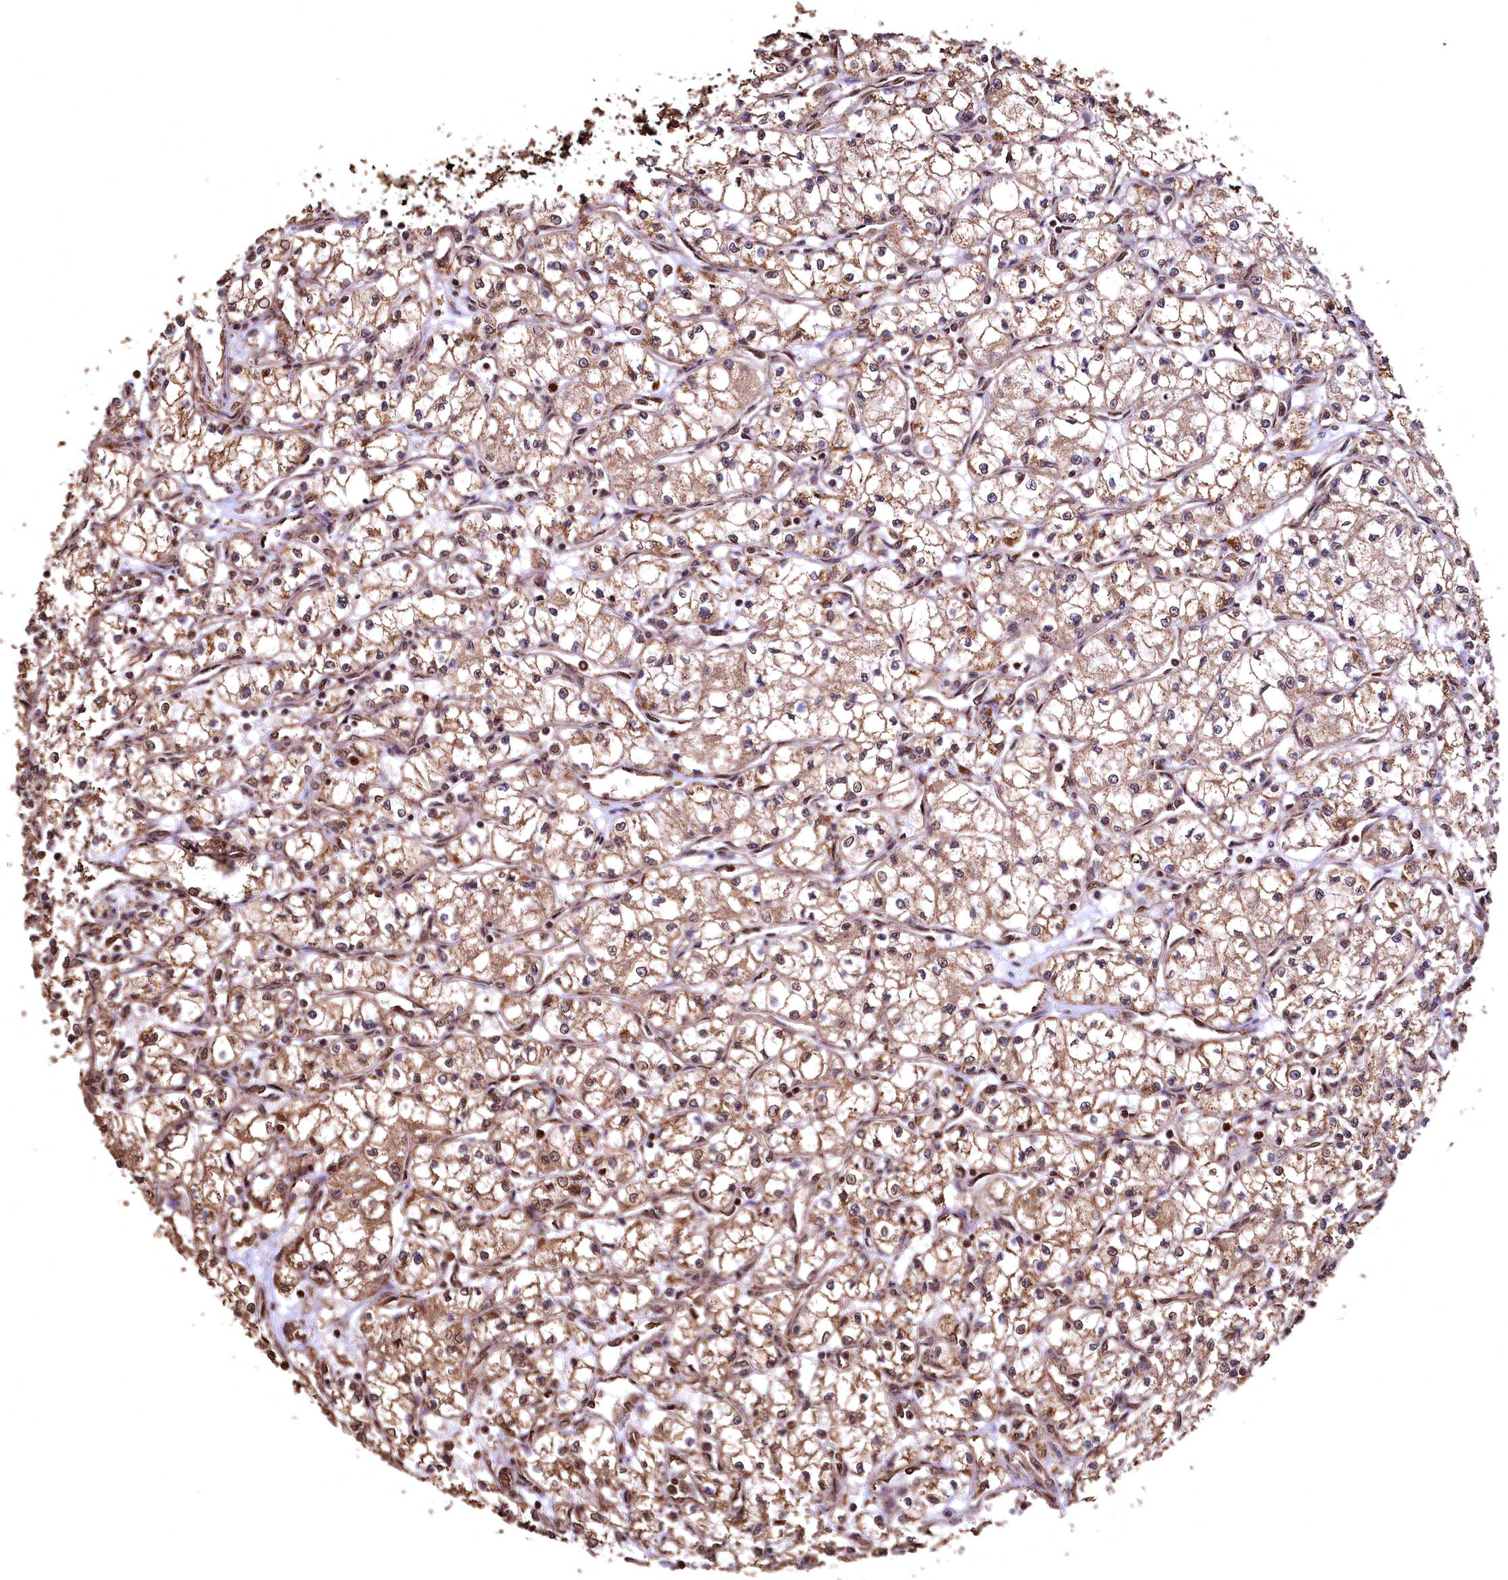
{"staining": {"intensity": "weak", "quantity": ">75%", "location": "cytoplasmic/membranous,nuclear"}, "tissue": "renal cancer", "cell_type": "Tumor cells", "image_type": "cancer", "snomed": [{"axis": "morphology", "description": "Adenocarcinoma, NOS"}, {"axis": "topography", "description": "Kidney"}], "caption": "Renal cancer stained with DAB immunohistochemistry (IHC) displays low levels of weak cytoplasmic/membranous and nuclear positivity in approximately >75% of tumor cells.", "gene": "CEP57L1", "patient": {"sex": "male", "age": 59}}